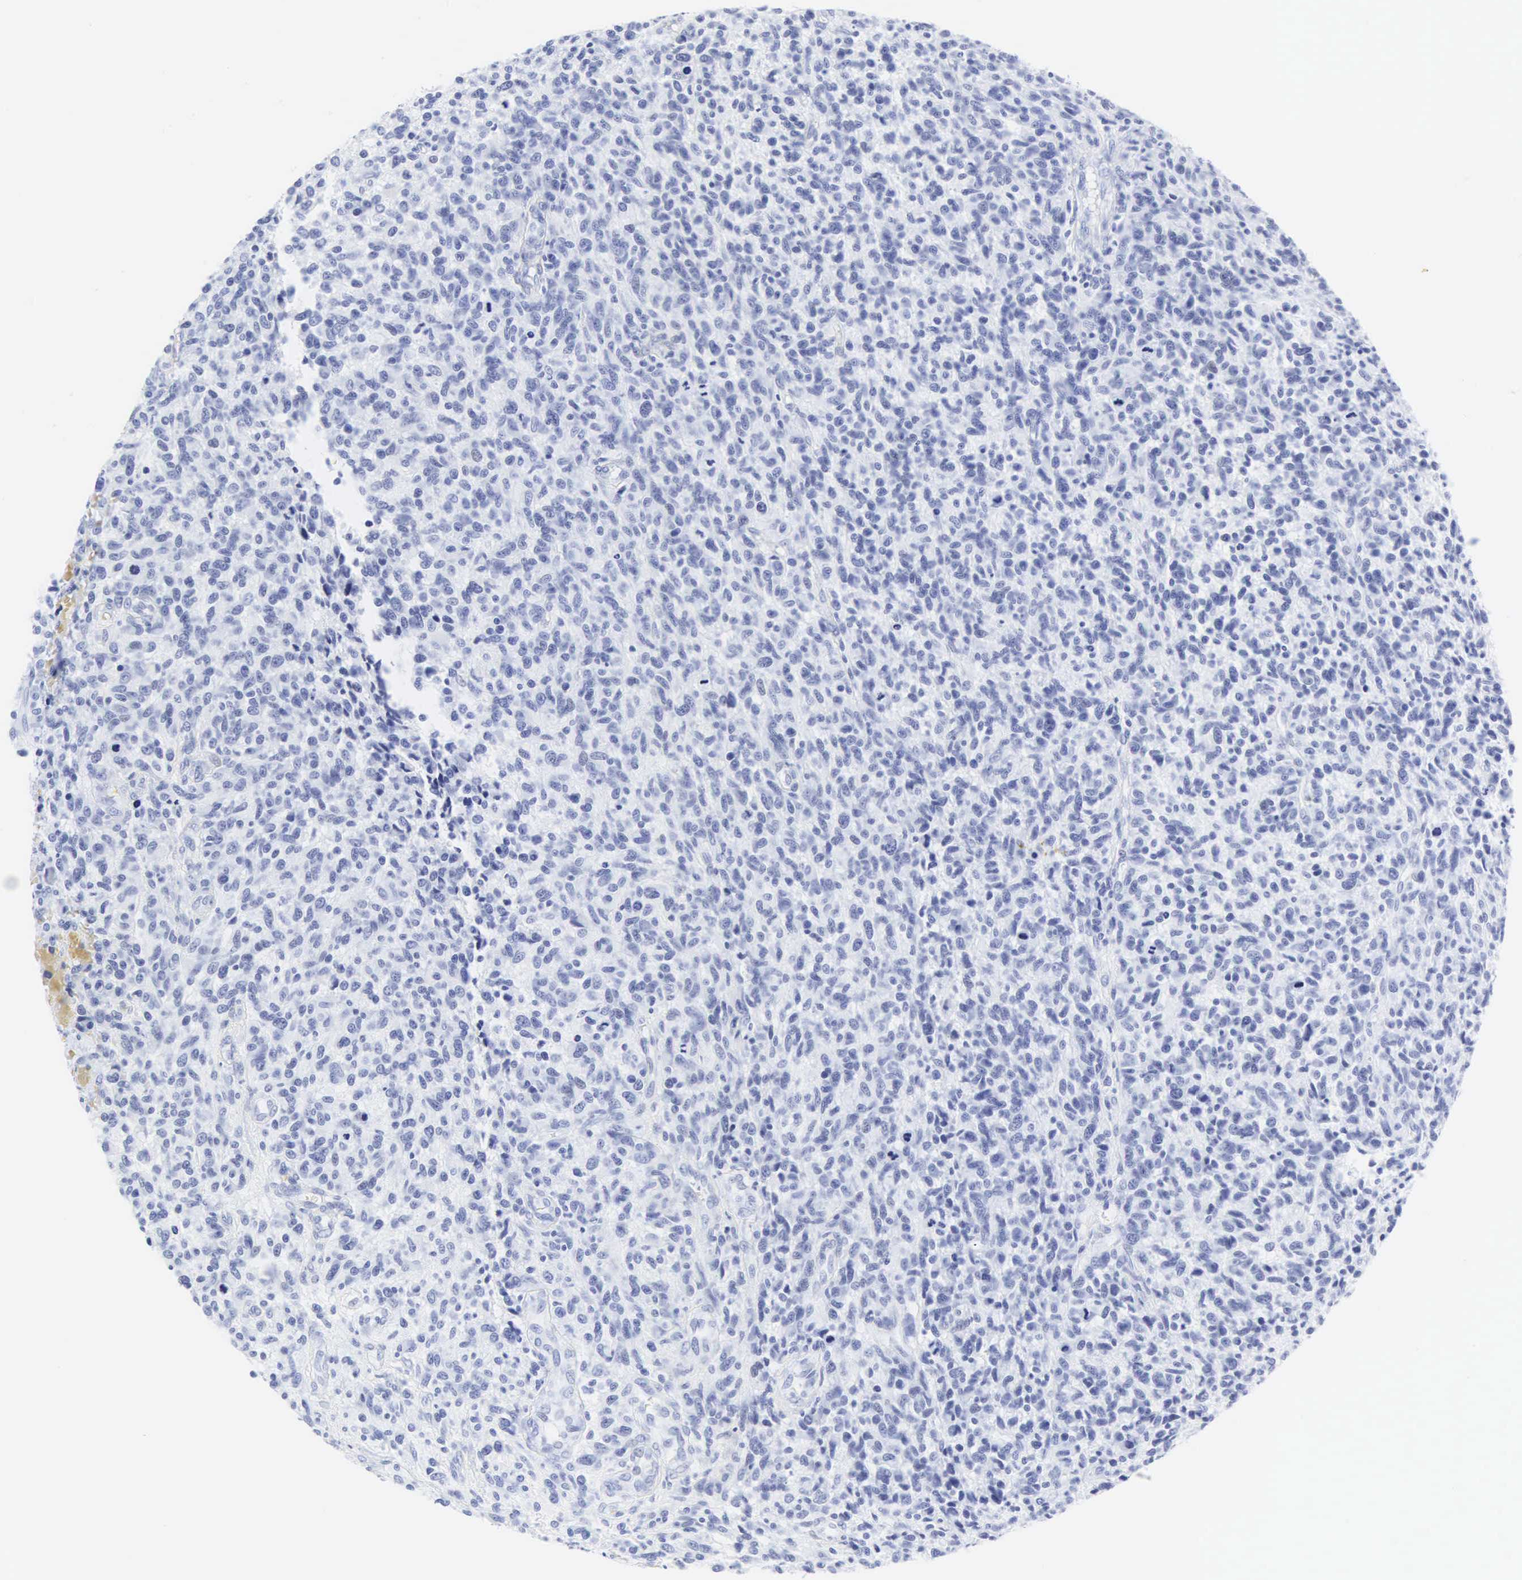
{"staining": {"intensity": "negative", "quantity": "none", "location": "none"}, "tissue": "glioma", "cell_type": "Tumor cells", "image_type": "cancer", "snomed": [{"axis": "morphology", "description": "Glioma, malignant, High grade"}, {"axis": "topography", "description": "Brain"}], "caption": "Immunohistochemistry (IHC) image of high-grade glioma (malignant) stained for a protein (brown), which exhibits no staining in tumor cells.", "gene": "CGB3", "patient": {"sex": "male", "age": 77}}